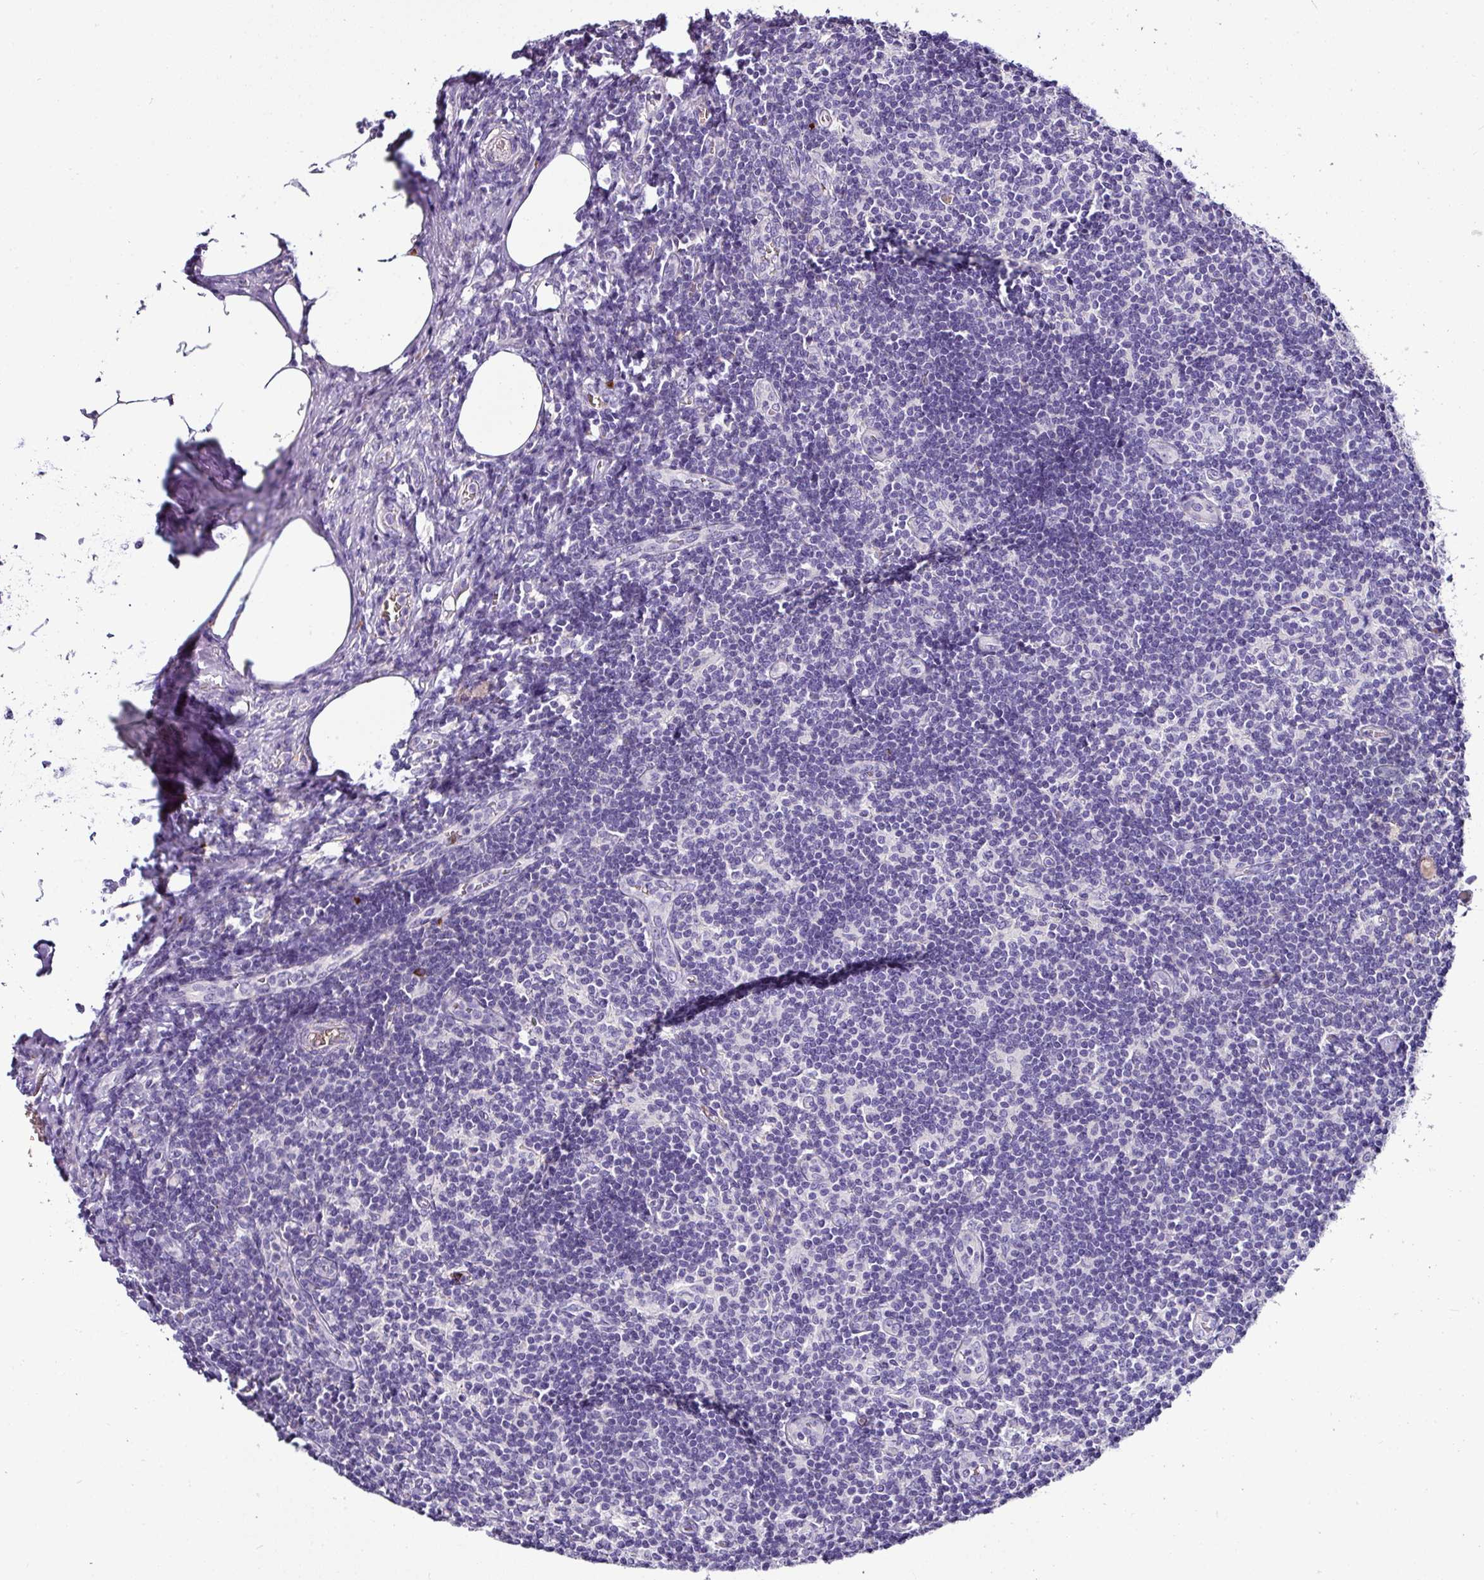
{"staining": {"intensity": "negative", "quantity": "none", "location": "none"}, "tissue": "lymph node", "cell_type": "Germinal center cells", "image_type": "normal", "snomed": [{"axis": "morphology", "description": "Normal tissue, NOS"}, {"axis": "topography", "description": "Lymph node"}], "caption": "Image shows no protein staining in germinal center cells of benign lymph node.", "gene": "NAPSA", "patient": {"sex": "female", "age": 59}}